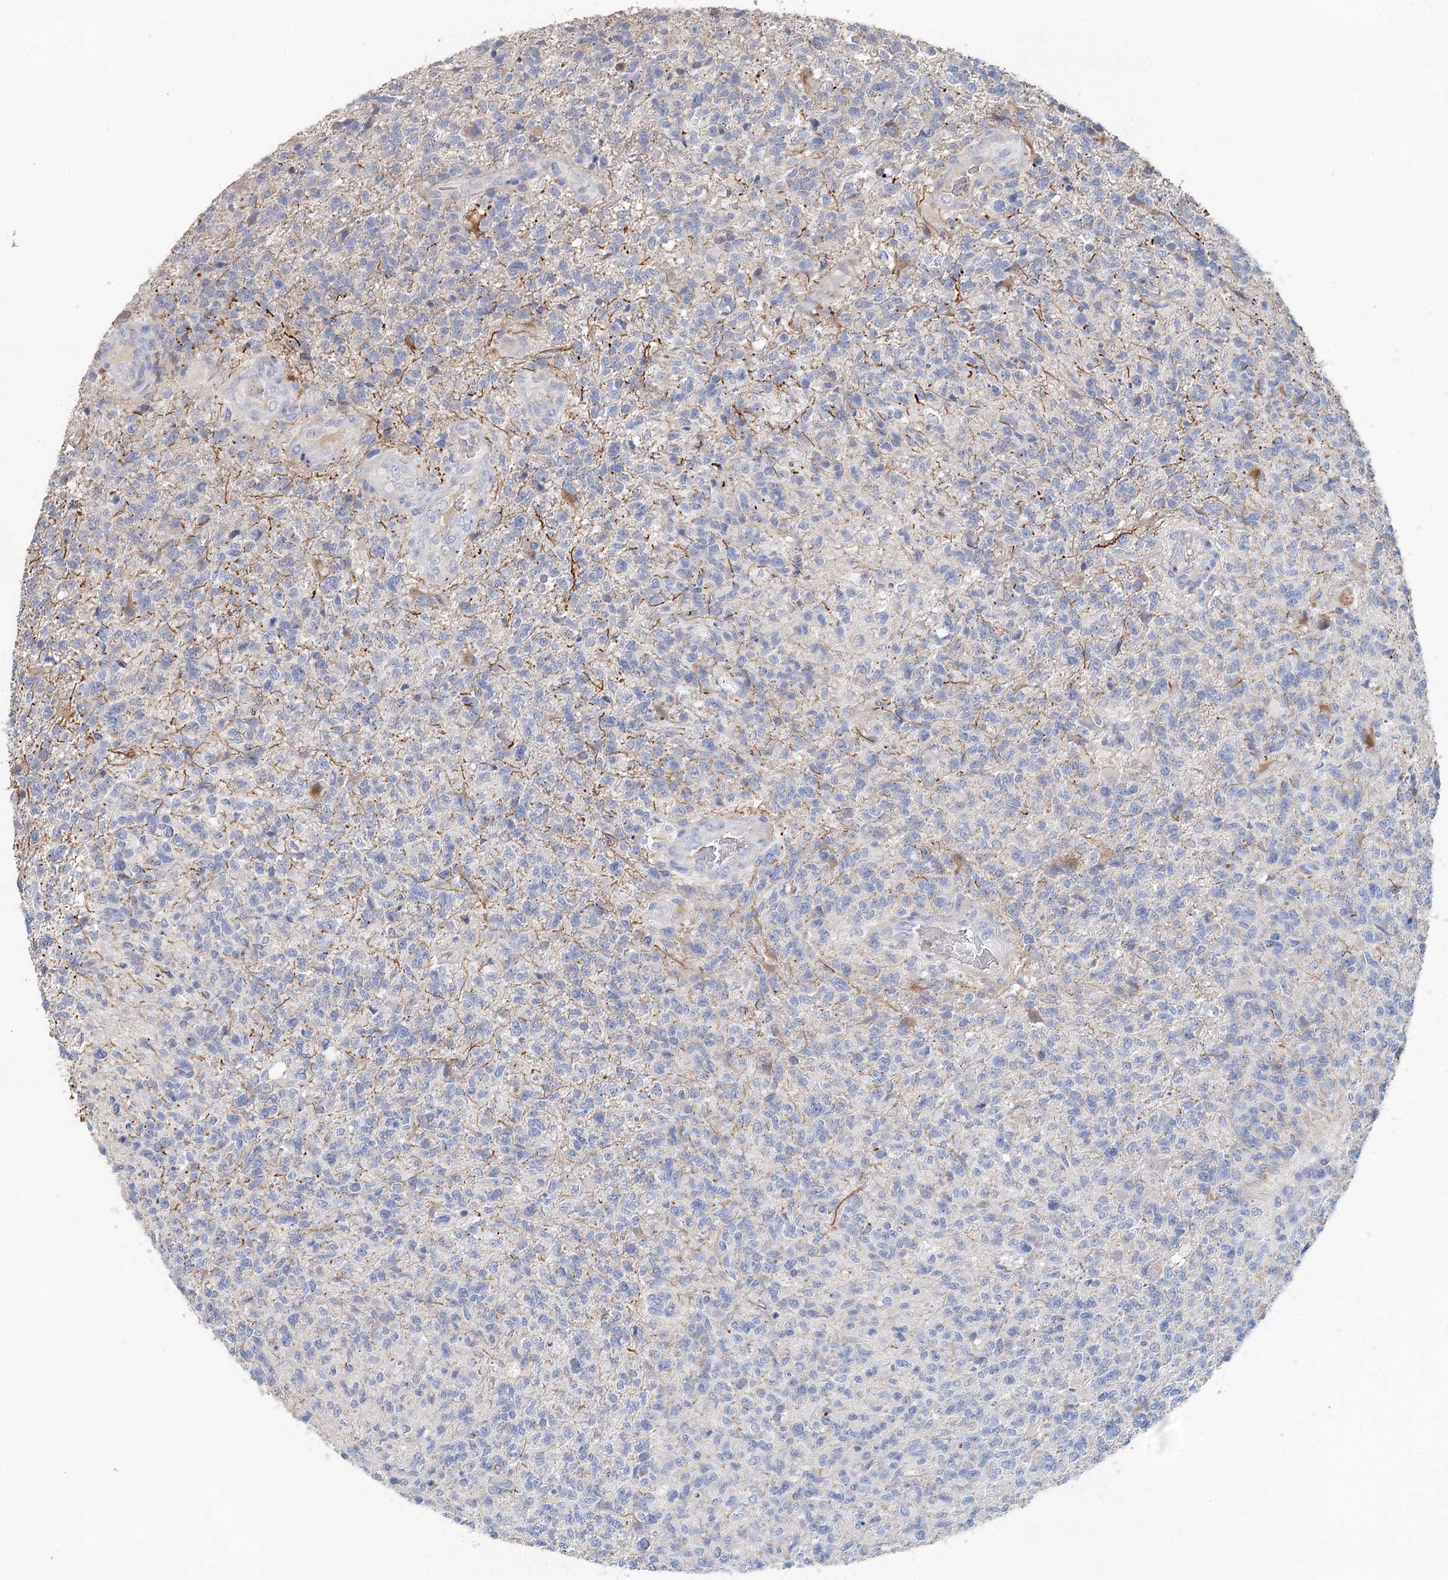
{"staining": {"intensity": "negative", "quantity": "none", "location": "none"}, "tissue": "glioma", "cell_type": "Tumor cells", "image_type": "cancer", "snomed": [{"axis": "morphology", "description": "Glioma, malignant, High grade"}, {"axis": "topography", "description": "Brain"}], "caption": "An immunohistochemistry (IHC) photomicrograph of glioma is shown. There is no staining in tumor cells of glioma. Nuclei are stained in blue.", "gene": "MYL6B", "patient": {"sex": "male", "age": 56}}